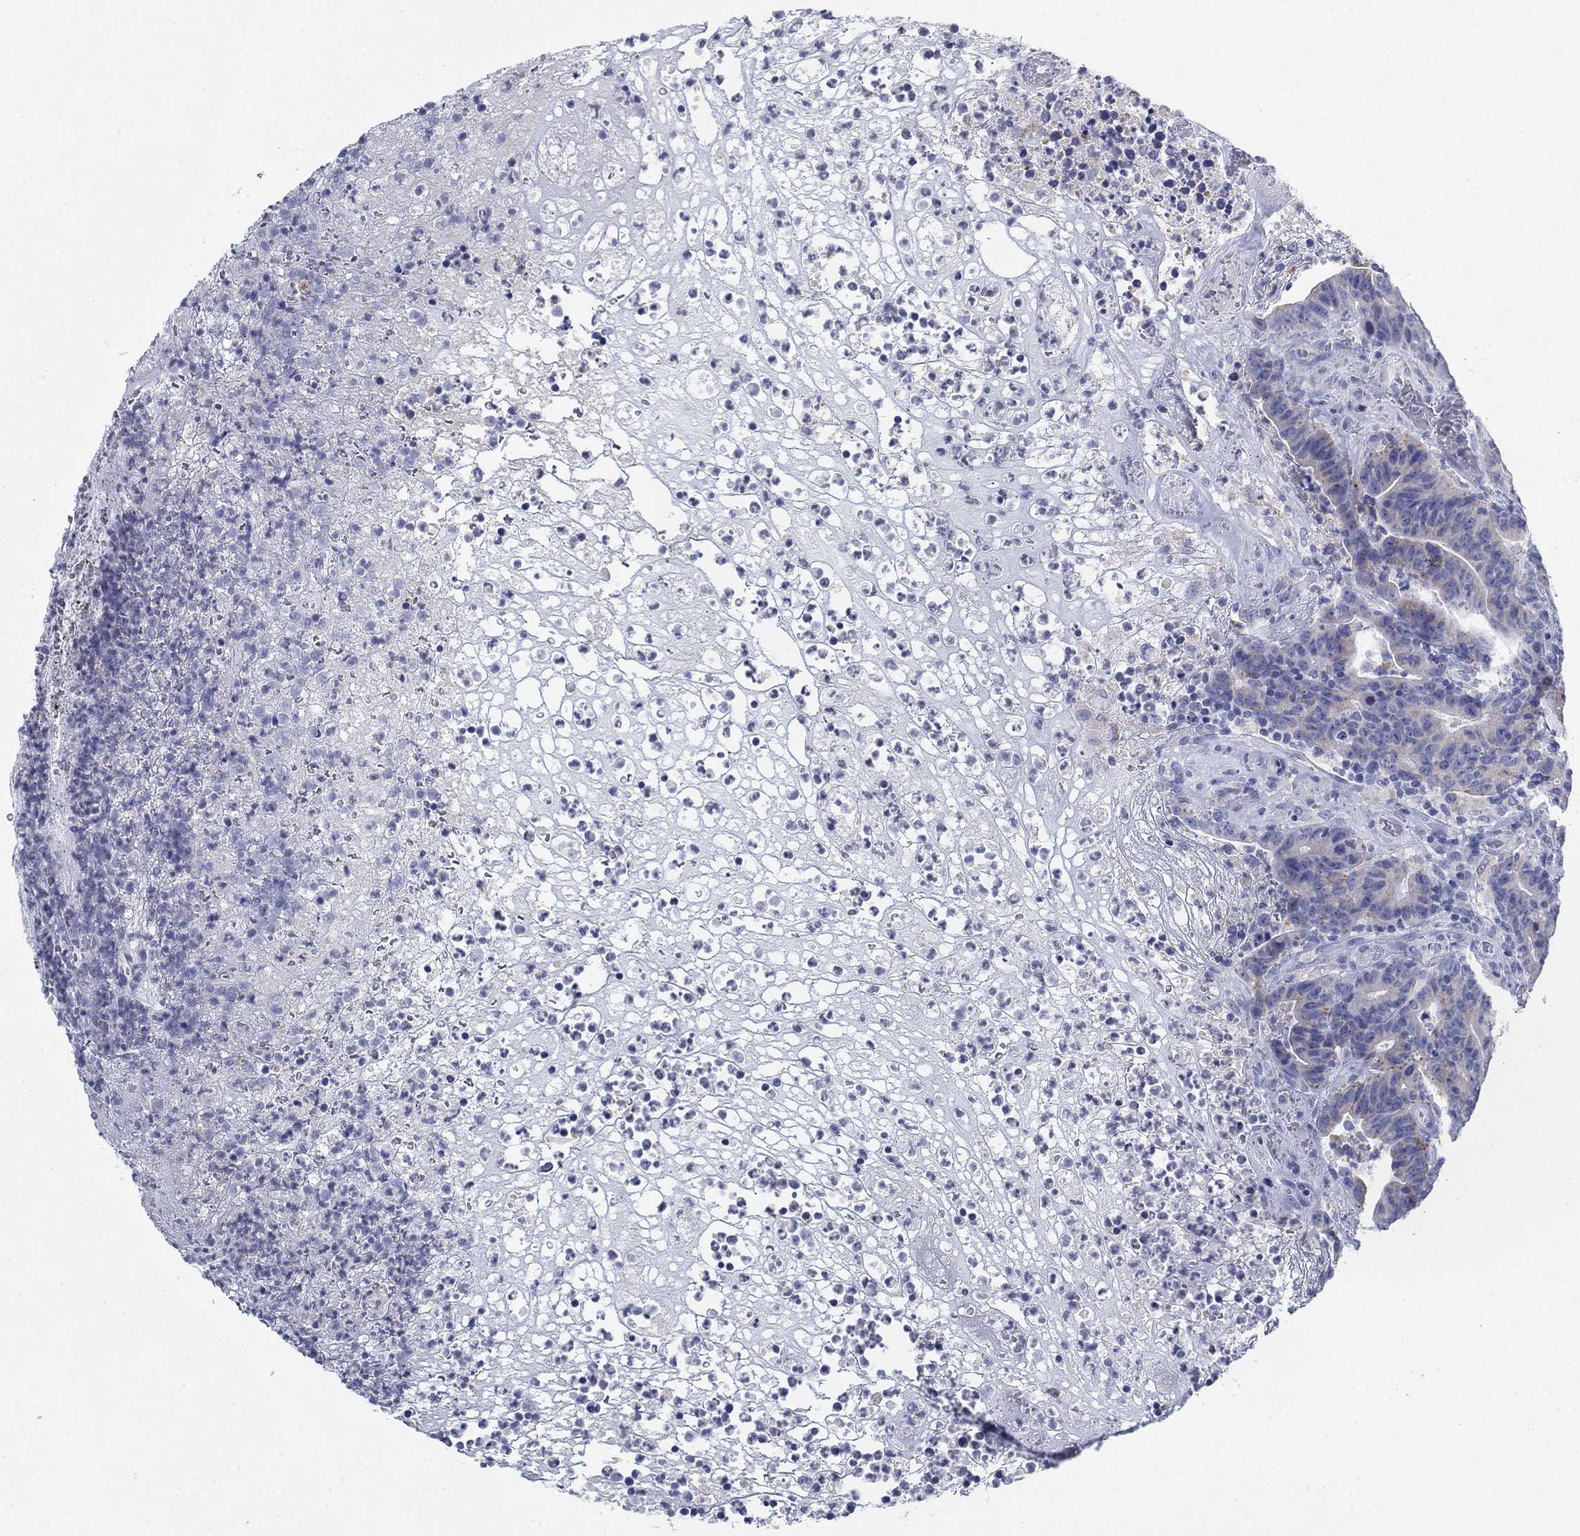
{"staining": {"intensity": "weak", "quantity": "<25%", "location": "cytoplasmic/membranous"}, "tissue": "colorectal cancer", "cell_type": "Tumor cells", "image_type": "cancer", "snomed": [{"axis": "morphology", "description": "Adenocarcinoma, NOS"}, {"axis": "topography", "description": "Colon"}], "caption": "Immunohistochemistry of adenocarcinoma (colorectal) exhibits no staining in tumor cells.", "gene": "SCCPDH", "patient": {"sex": "female", "age": 75}}